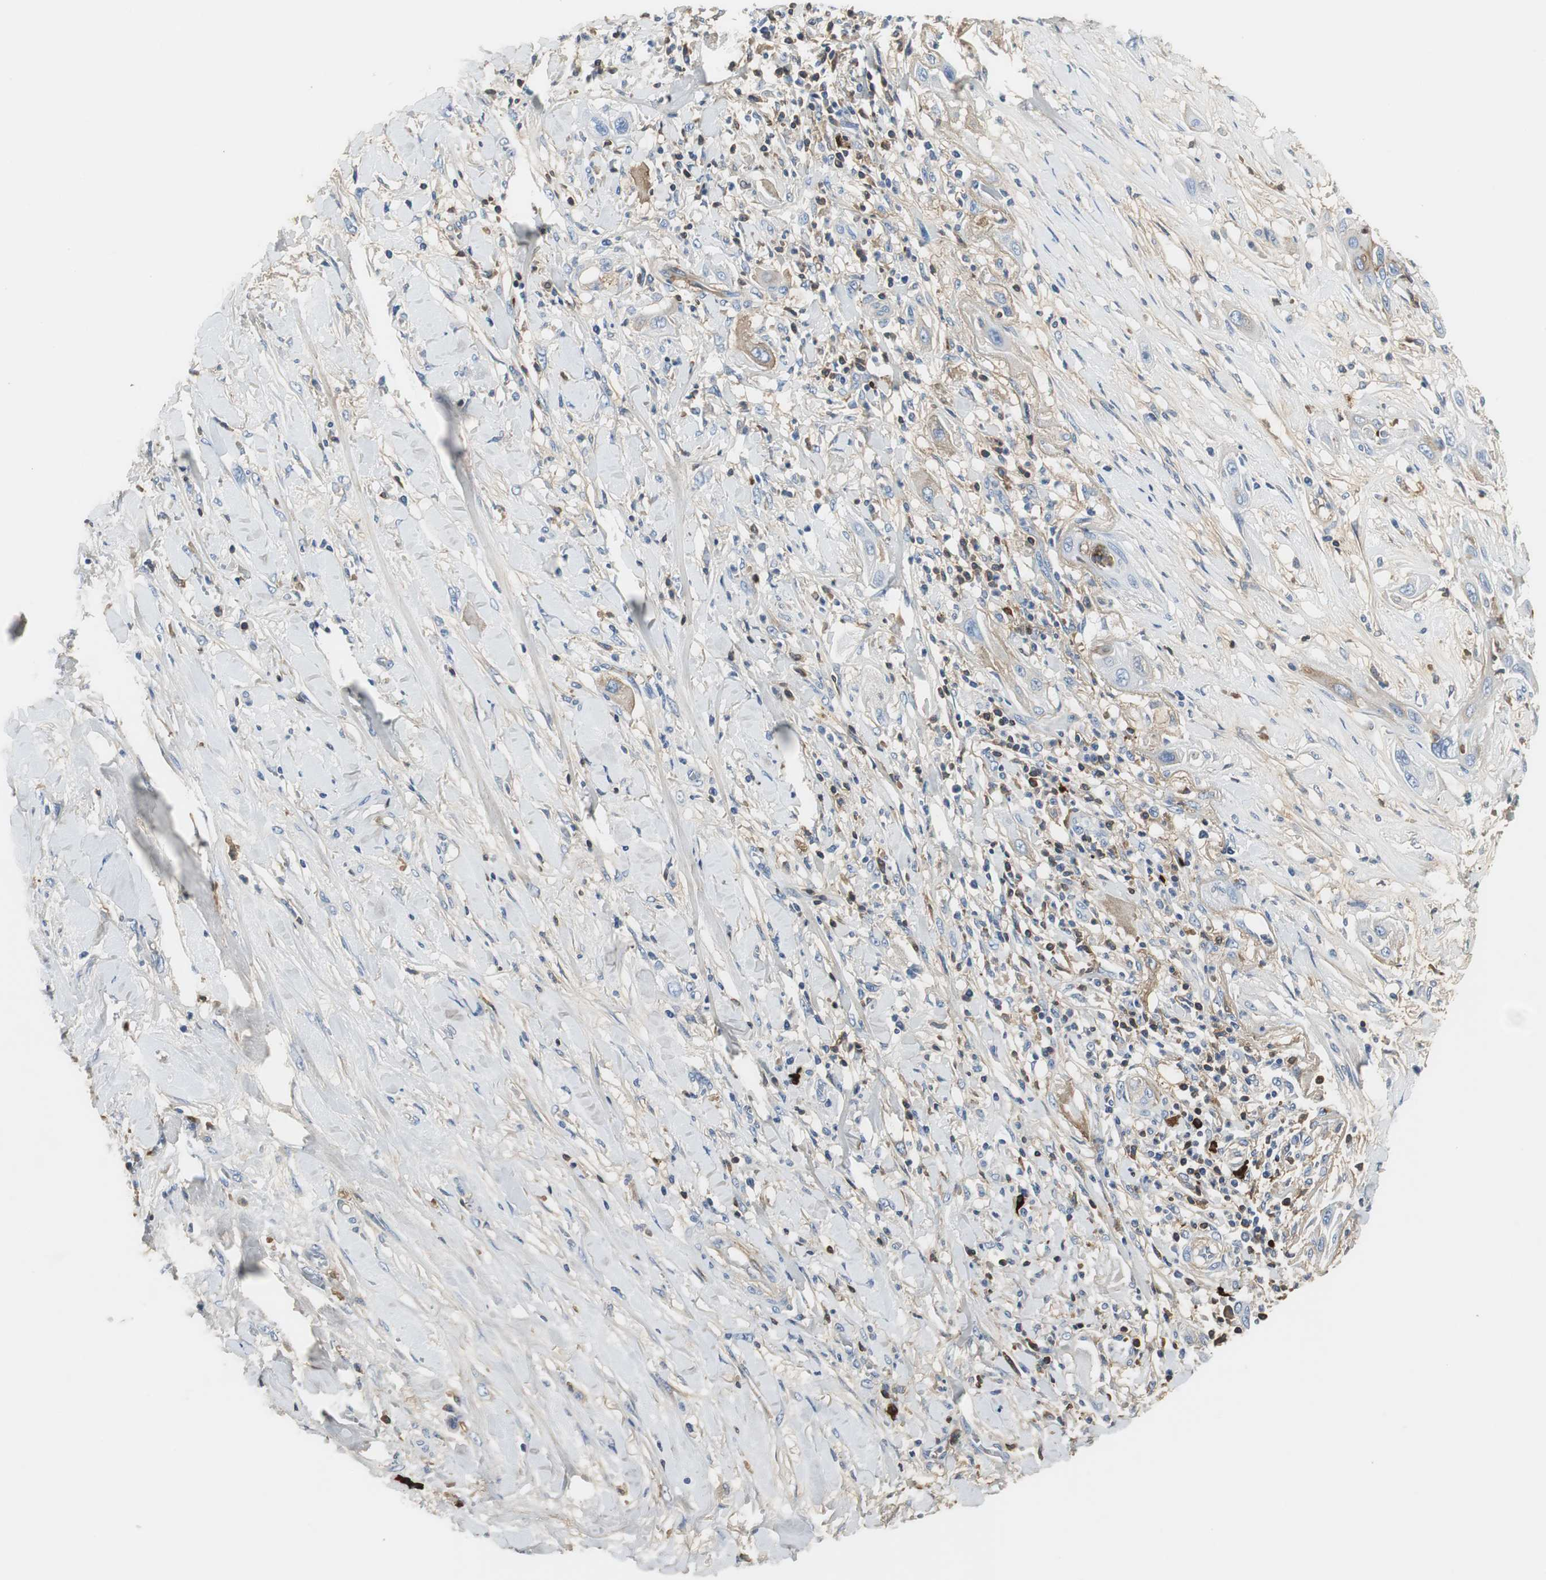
{"staining": {"intensity": "weak", "quantity": "<25%", "location": "cytoplasmic/membranous"}, "tissue": "lung cancer", "cell_type": "Tumor cells", "image_type": "cancer", "snomed": [{"axis": "morphology", "description": "Squamous cell carcinoma, NOS"}, {"axis": "topography", "description": "Lung"}], "caption": "Immunohistochemistry (IHC) histopathology image of neoplastic tissue: lung cancer (squamous cell carcinoma) stained with DAB (3,3'-diaminobenzidine) shows no significant protein expression in tumor cells.", "gene": "IGHA1", "patient": {"sex": "female", "age": 47}}